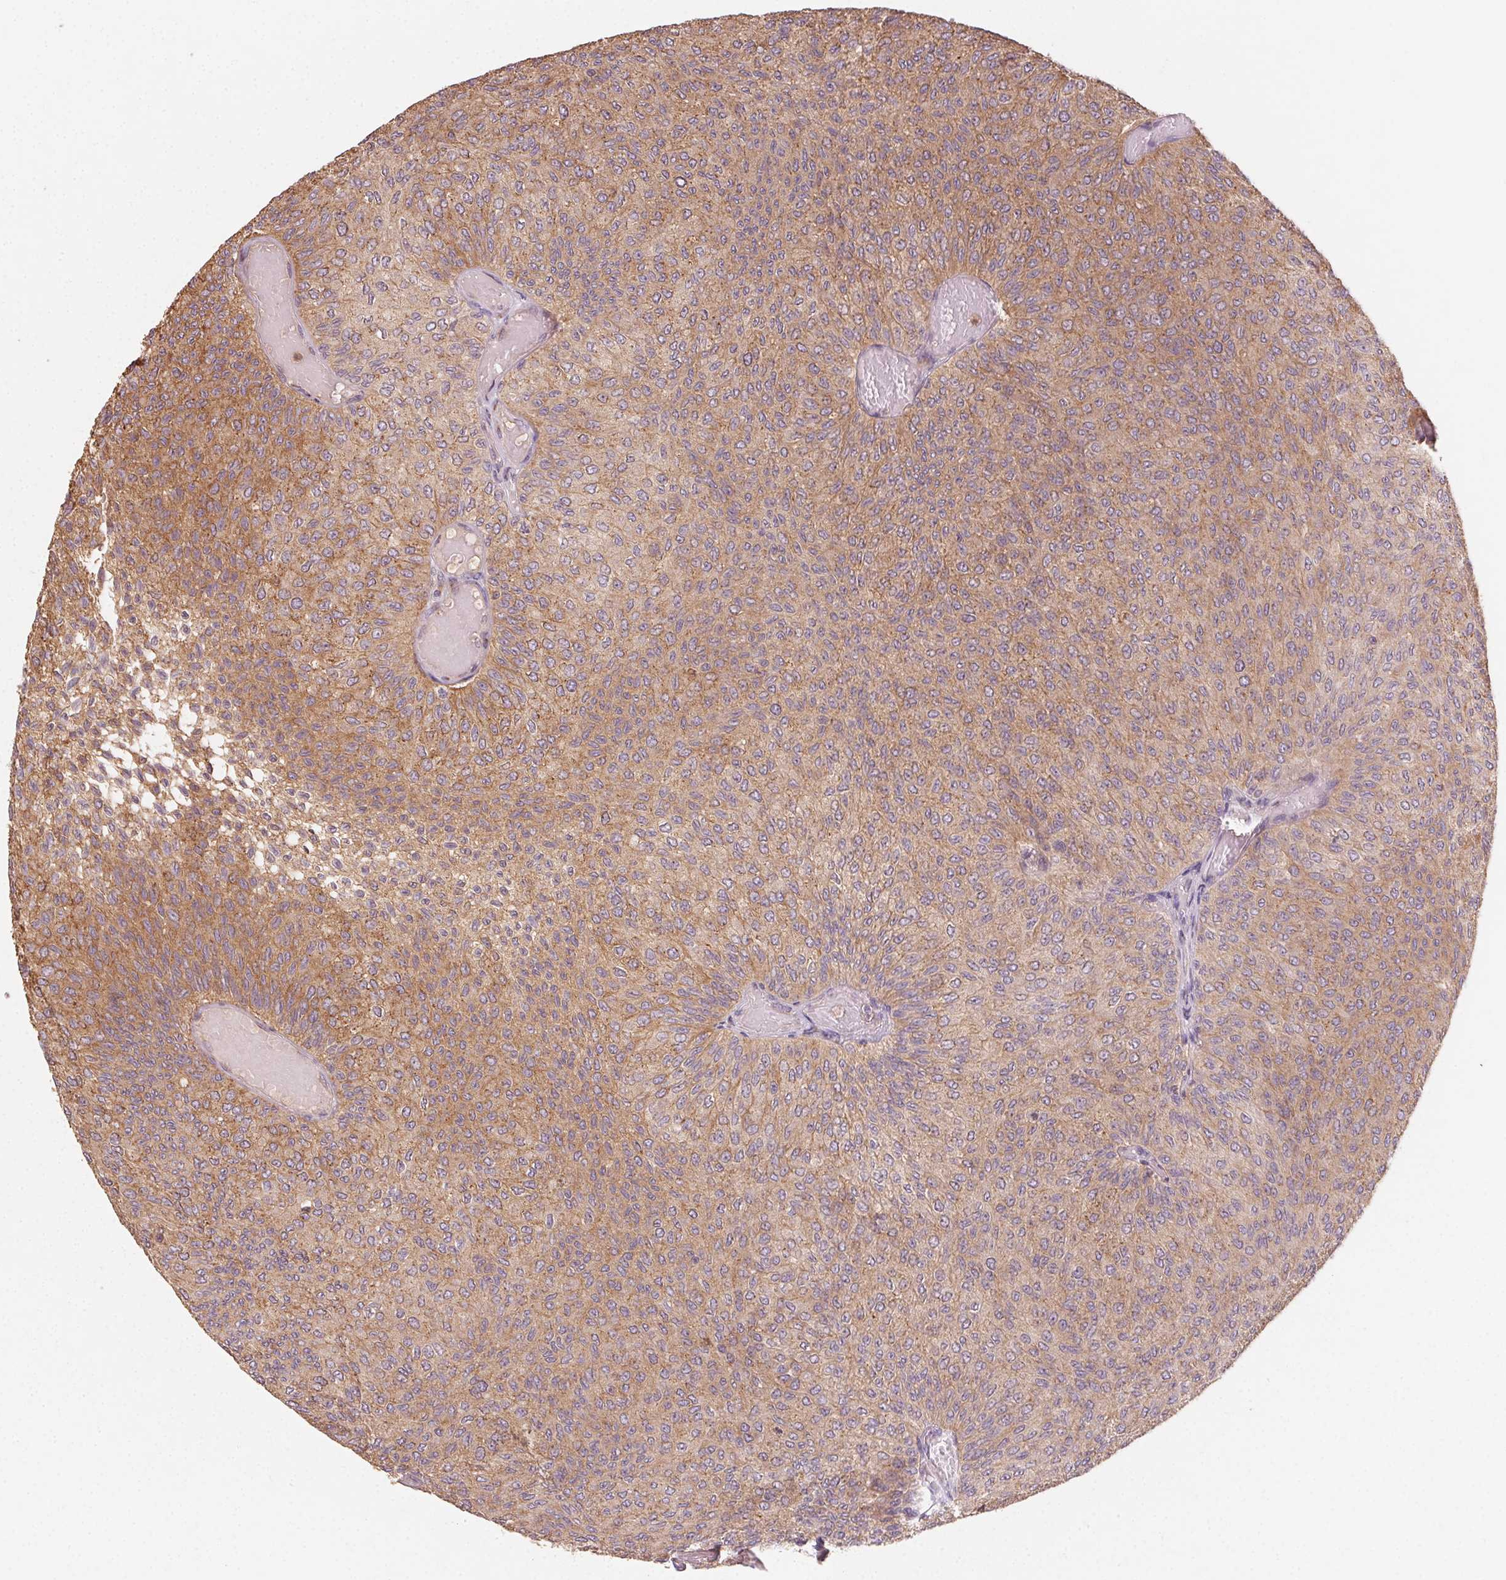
{"staining": {"intensity": "moderate", "quantity": ">75%", "location": "cytoplasmic/membranous"}, "tissue": "urothelial cancer", "cell_type": "Tumor cells", "image_type": "cancer", "snomed": [{"axis": "morphology", "description": "Urothelial carcinoma, Low grade"}, {"axis": "topography", "description": "Urinary bladder"}], "caption": "Immunohistochemical staining of human urothelial carcinoma (low-grade) exhibits moderate cytoplasmic/membranous protein positivity in approximately >75% of tumor cells. Nuclei are stained in blue.", "gene": "AP1S1", "patient": {"sex": "male", "age": 78}}